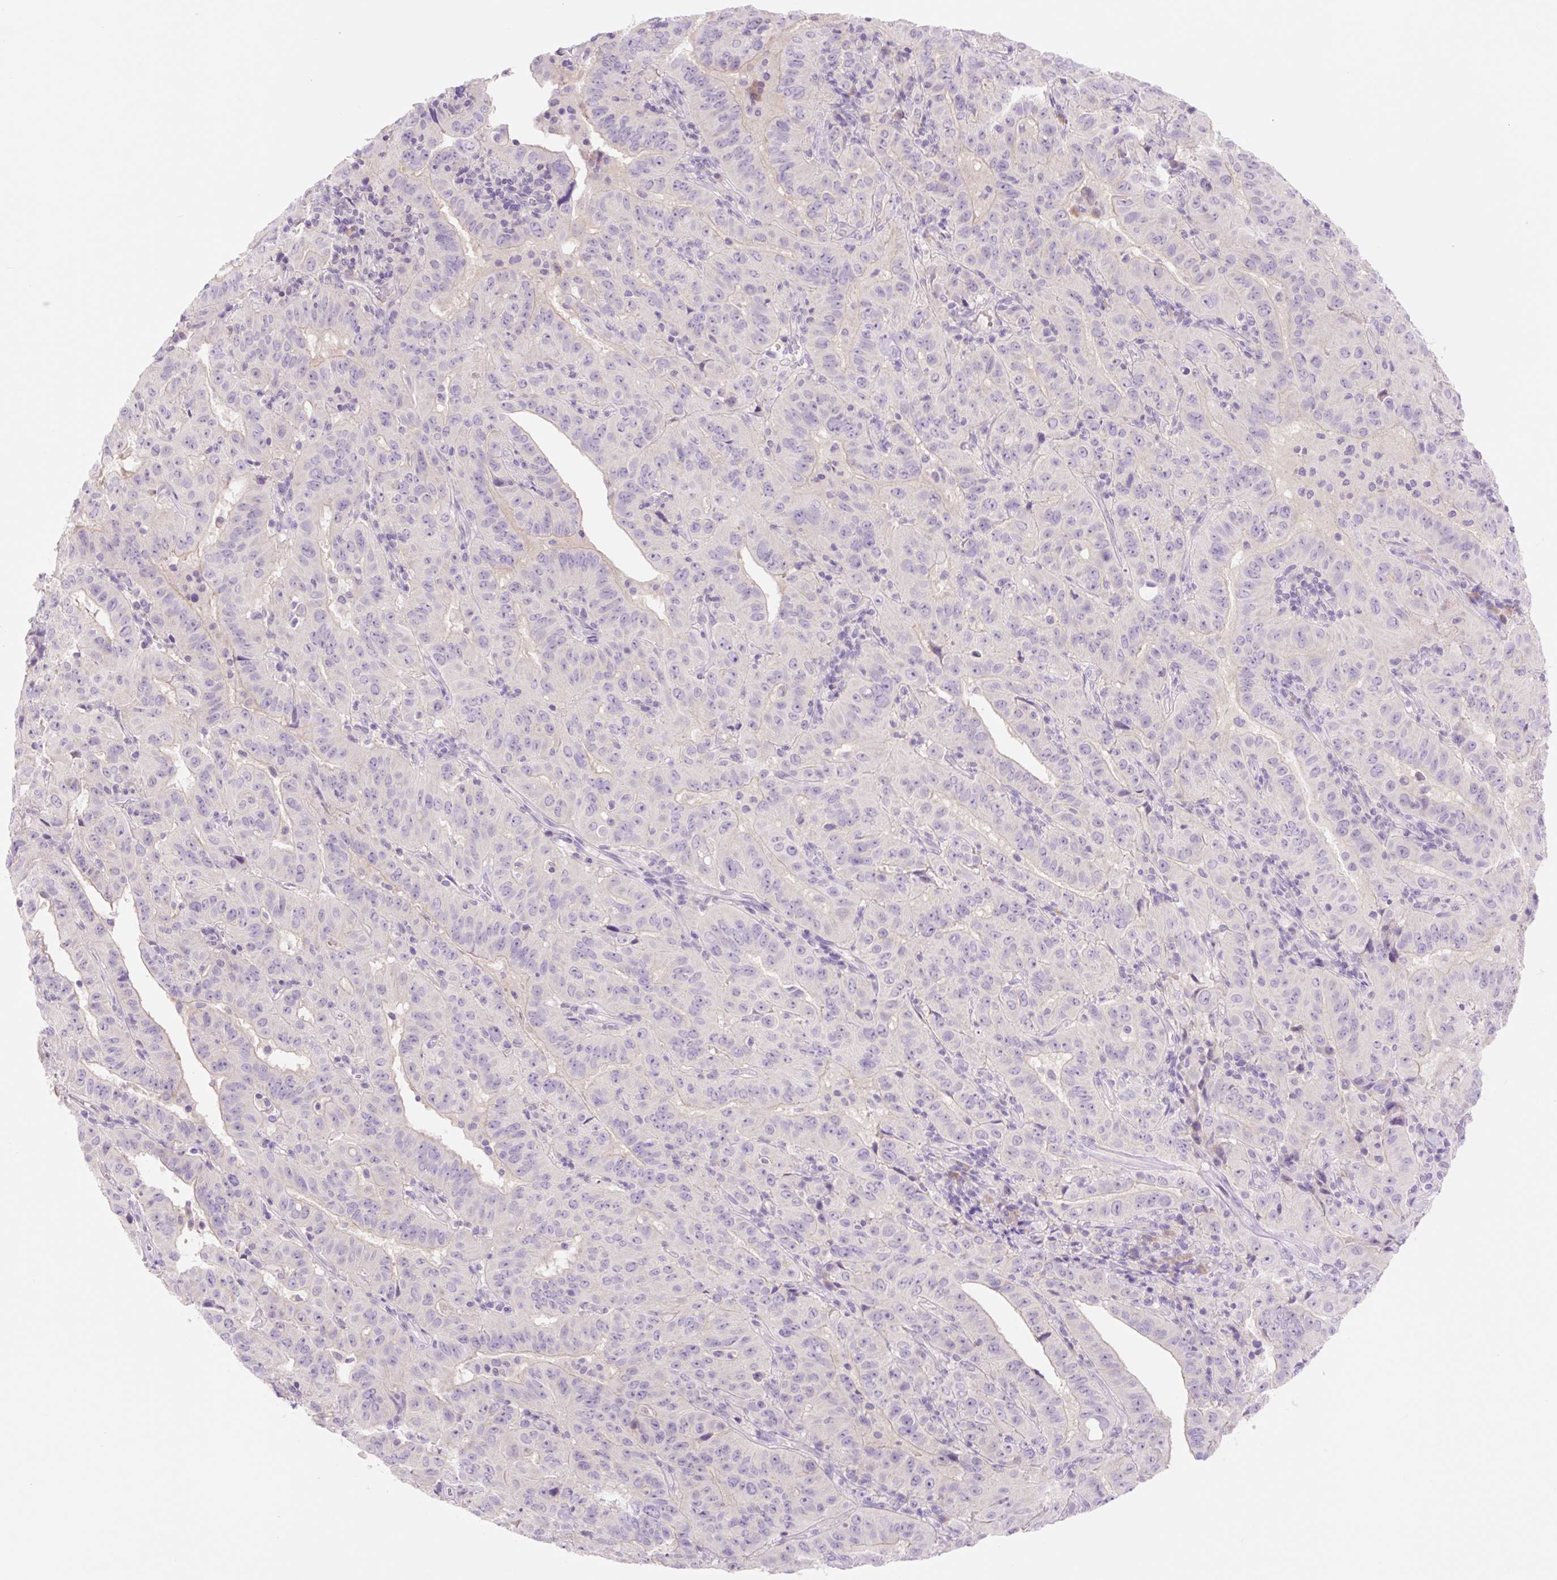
{"staining": {"intensity": "negative", "quantity": "none", "location": "none"}, "tissue": "pancreatic cancer", "cell_type": "Tumor cells", "image_type": "cancer", "snomed": [{"axis": "morphology", "description": "Adenocarcinoma, NOS"}, {"axis": "topography", "description": "Pancreas"}], "caption": "This is an immunohistochemistry image of human adenocarcinoma (pancreatic). There is no staining in tumor cells.", "gene": "CELF6", "patient": {"sex": "male", "age": 63}}